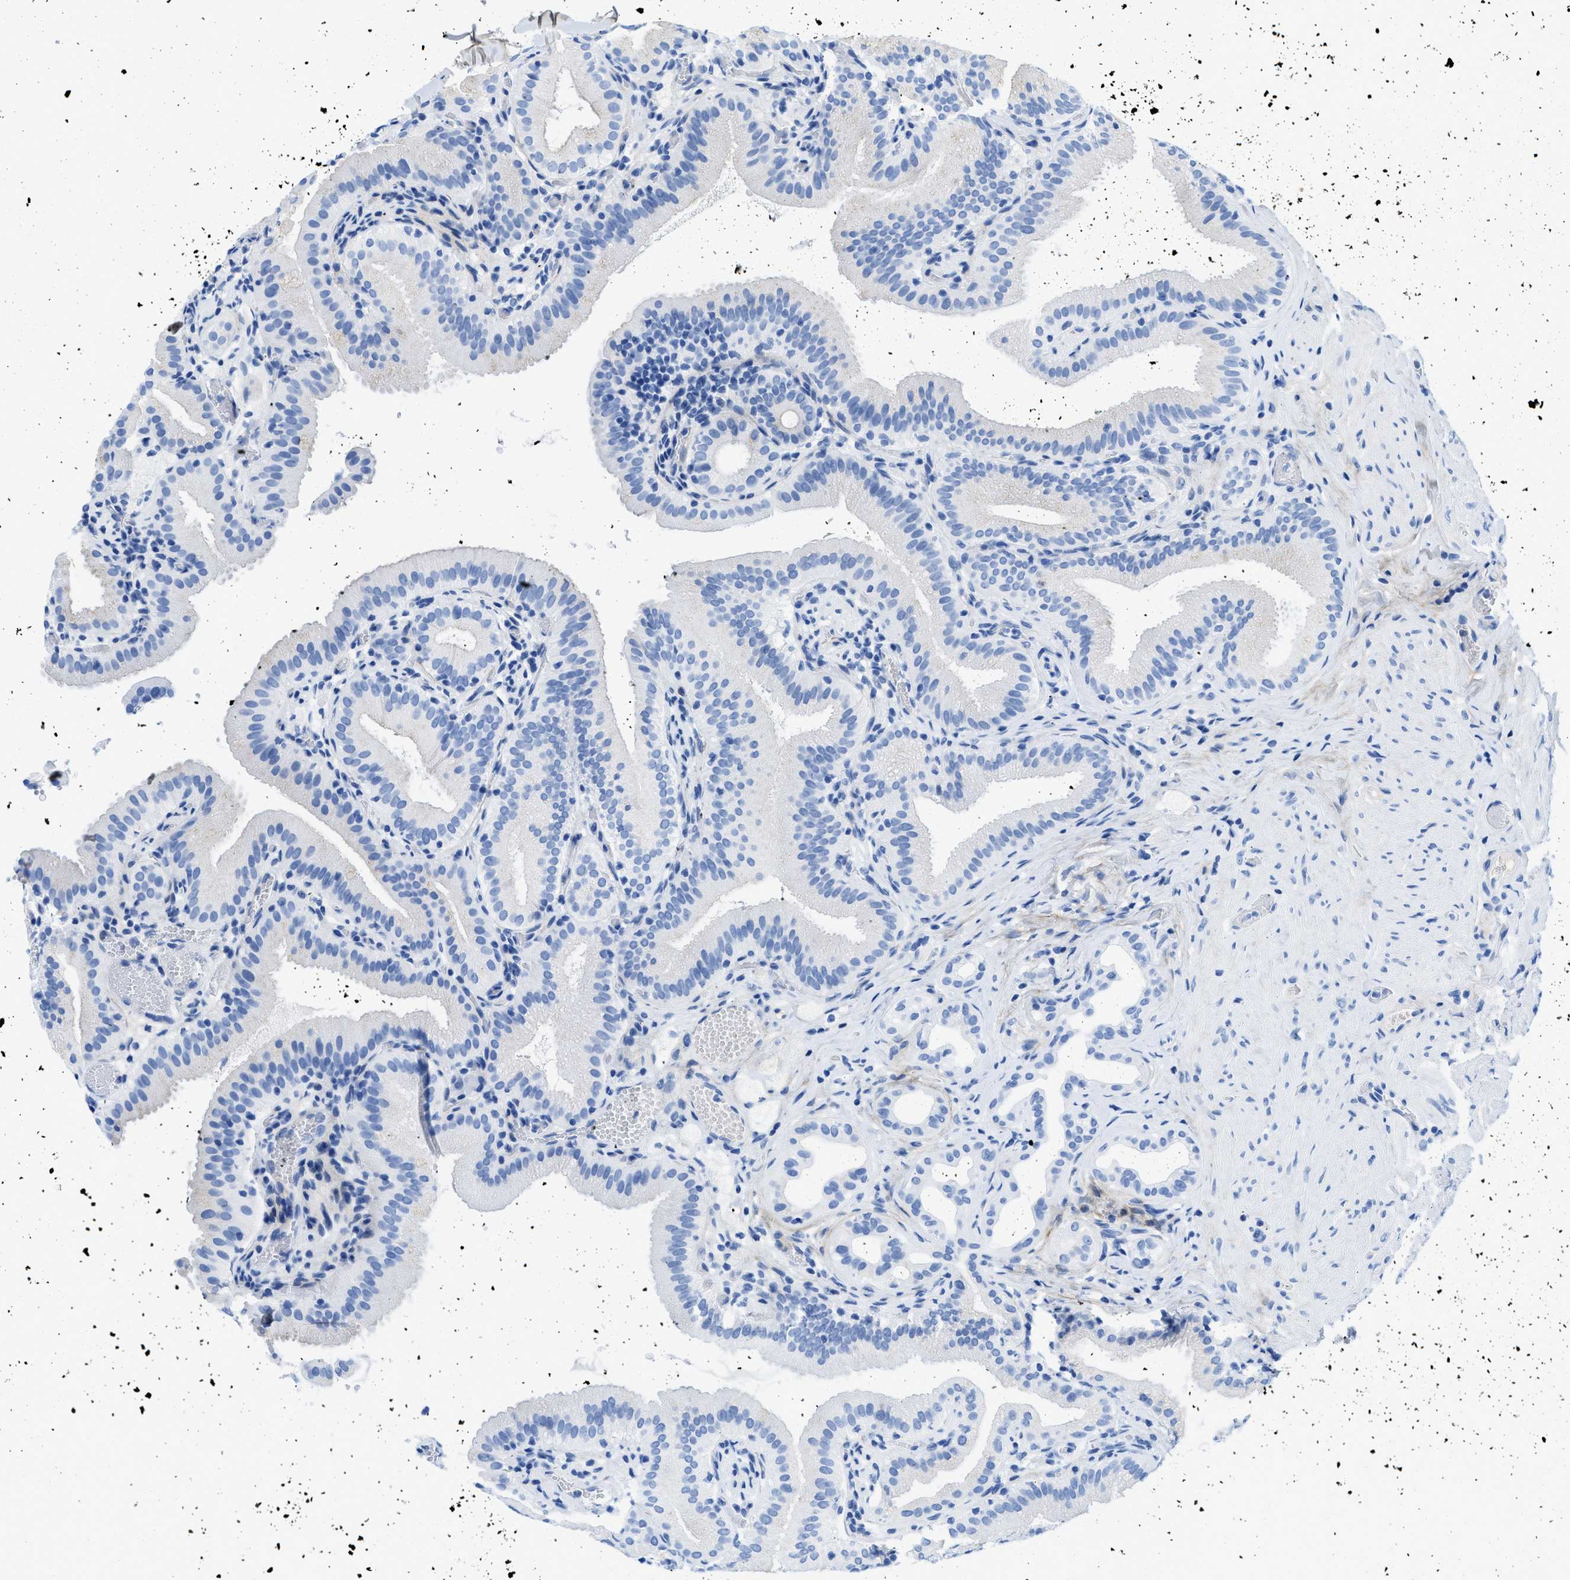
{"staining": {"intensity": "negative", "quantity": "none", "location": "none"}, "tissue": "gallbladder", "cell_type": "Glandular cells", "image_type": "normal", "snomed": [{"axis": "morphology", "description": "Normal tissue, NOS"}, {"axis": "topography", "description": "Gallbladder"}], "caption": "An IHC micrograph of normal gallbladder is shown. There is no staining in glandular cells of gallbladder. (Immunohistochemistry, brightfield microscopy, high magnification).", "gene": "COL3A1", "patient": {"sex": "male", "age": 54}}